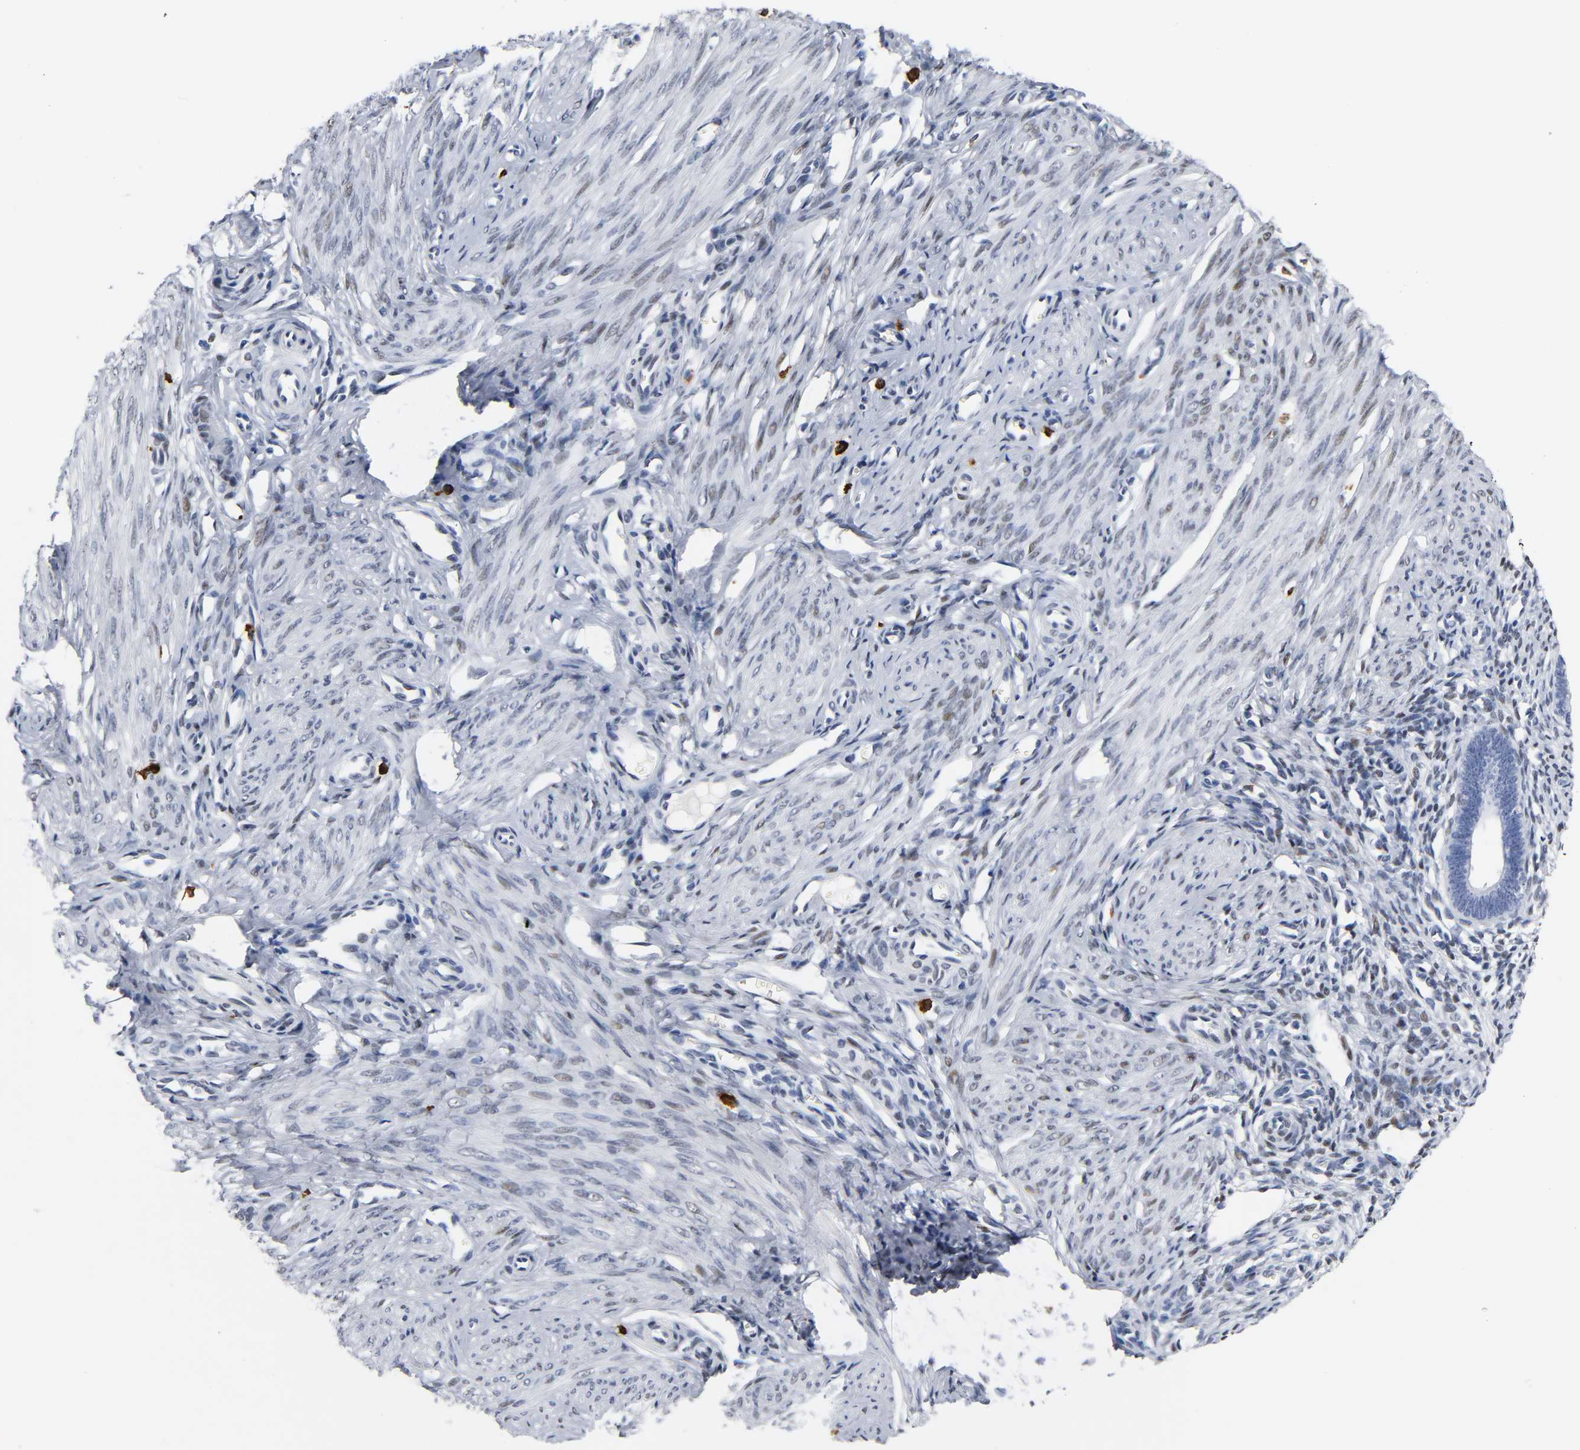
{"staining": {"intensity": "weak", "quantity": "25%-75%", "location": "nuclear"}, "tissue": "endometrium", "cell_type": "Cells in endometrial stroma", "image_type": "normal", "snomed": [{"axis": "morphology", "description": "Normal tissue, NOS"}, {"axis": "topography", "description": "Endometrium"}], "caption": "IHC of unremarkable endometrium shows low levels of weak nuclear expression in approximately 25%-75% of cells in endometrial stroma. (Brightfield microscopy of DAB IHC at high magnification).", "gene": "NAB2", "patient": {"sex": "female", "age": 27}}